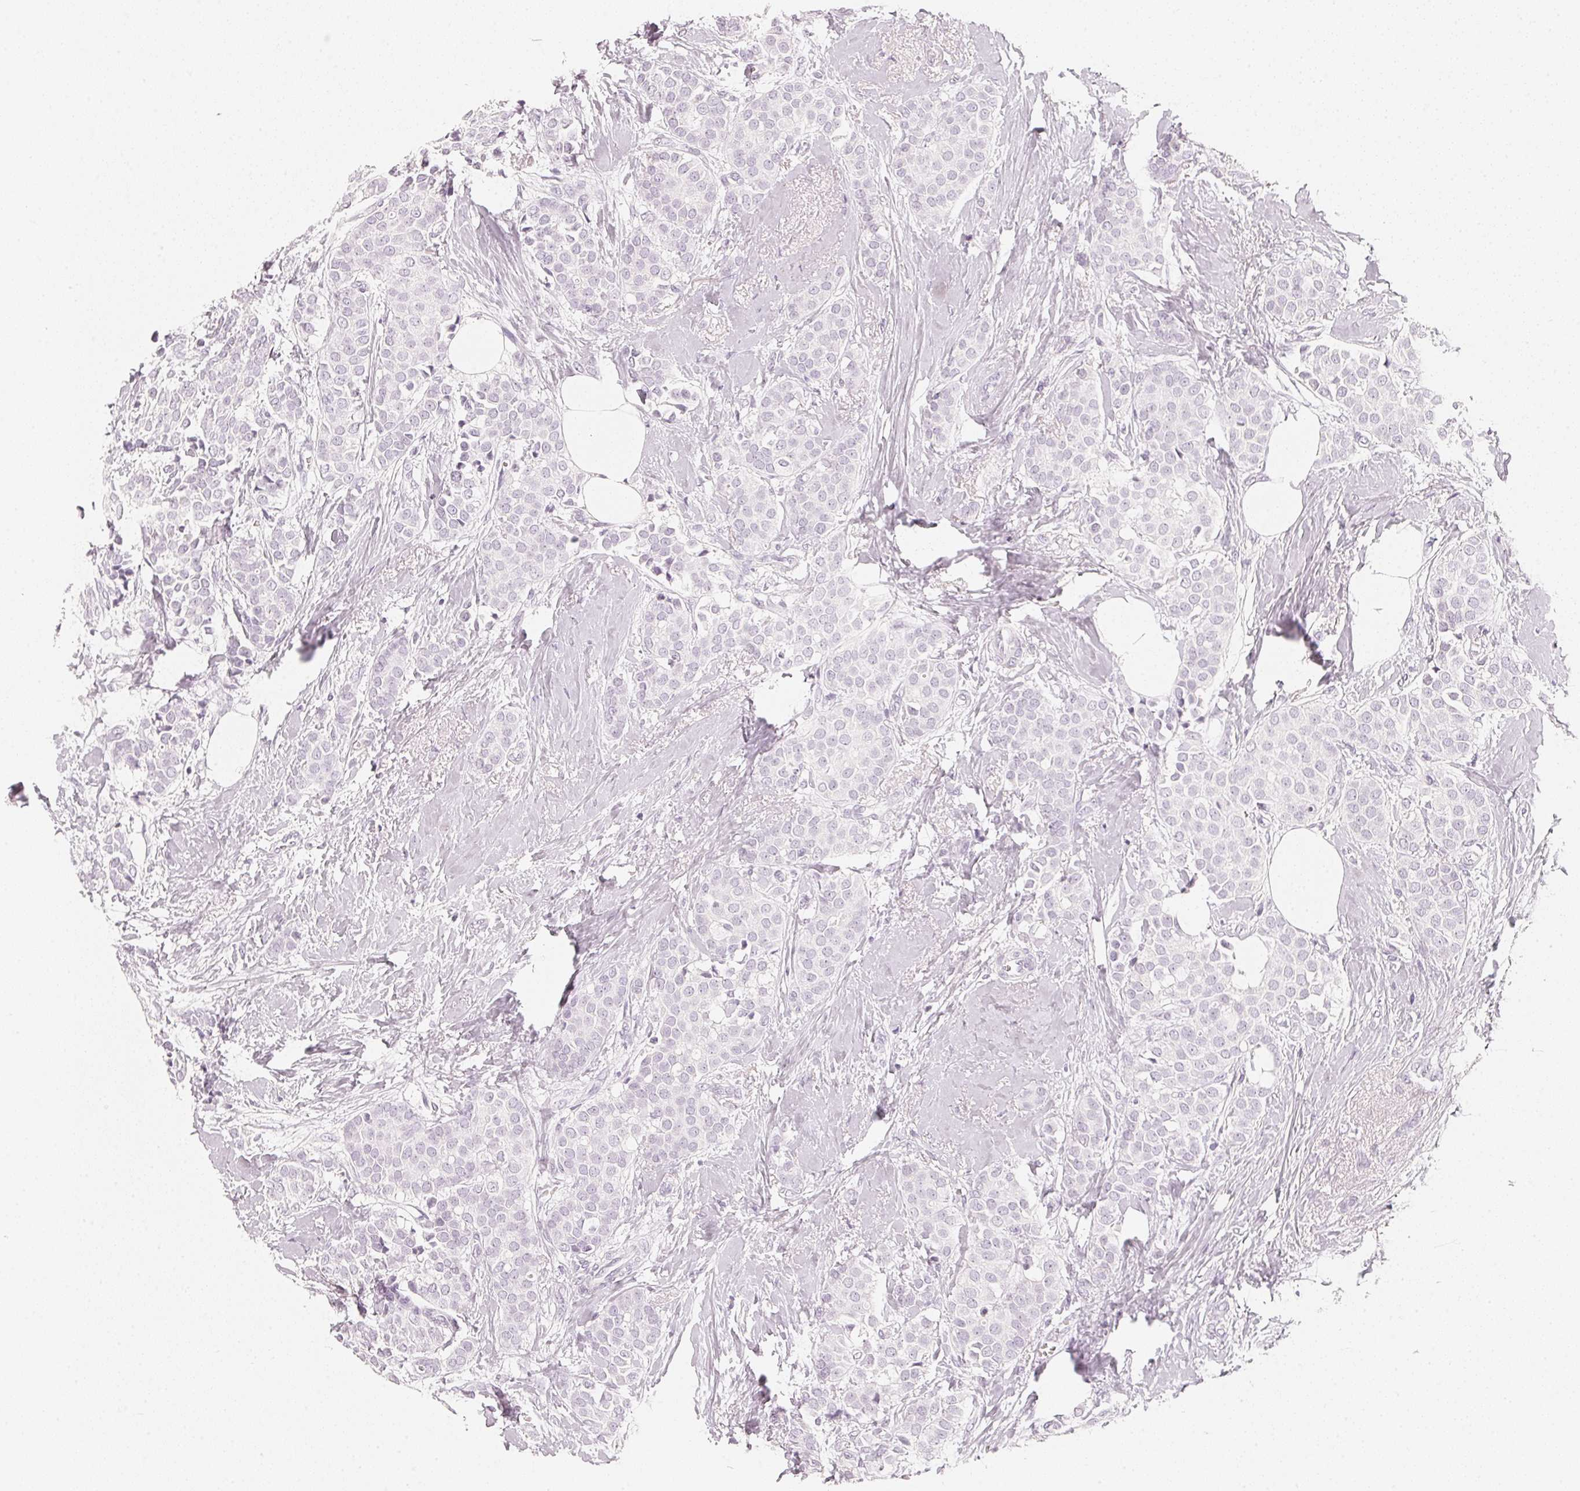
{"staining": {"intensity": "negative", "quantity": "none", "location": "none"}, "tissue": "breast cancer", "cell_type": "Tumor cells", "image_type": "cancer", "snomed": [{"axis": "morphology", "description": "Duct carcinoma"}, {"axis": "topography", "description": "Breast"}], "caption": "This is an immunohistochemistry image of breast invasive ductal carcinoma. There is no expression in tumor cells.", "gene": "SLC22A8", "patient": {"sex": "female", "age": 79}}